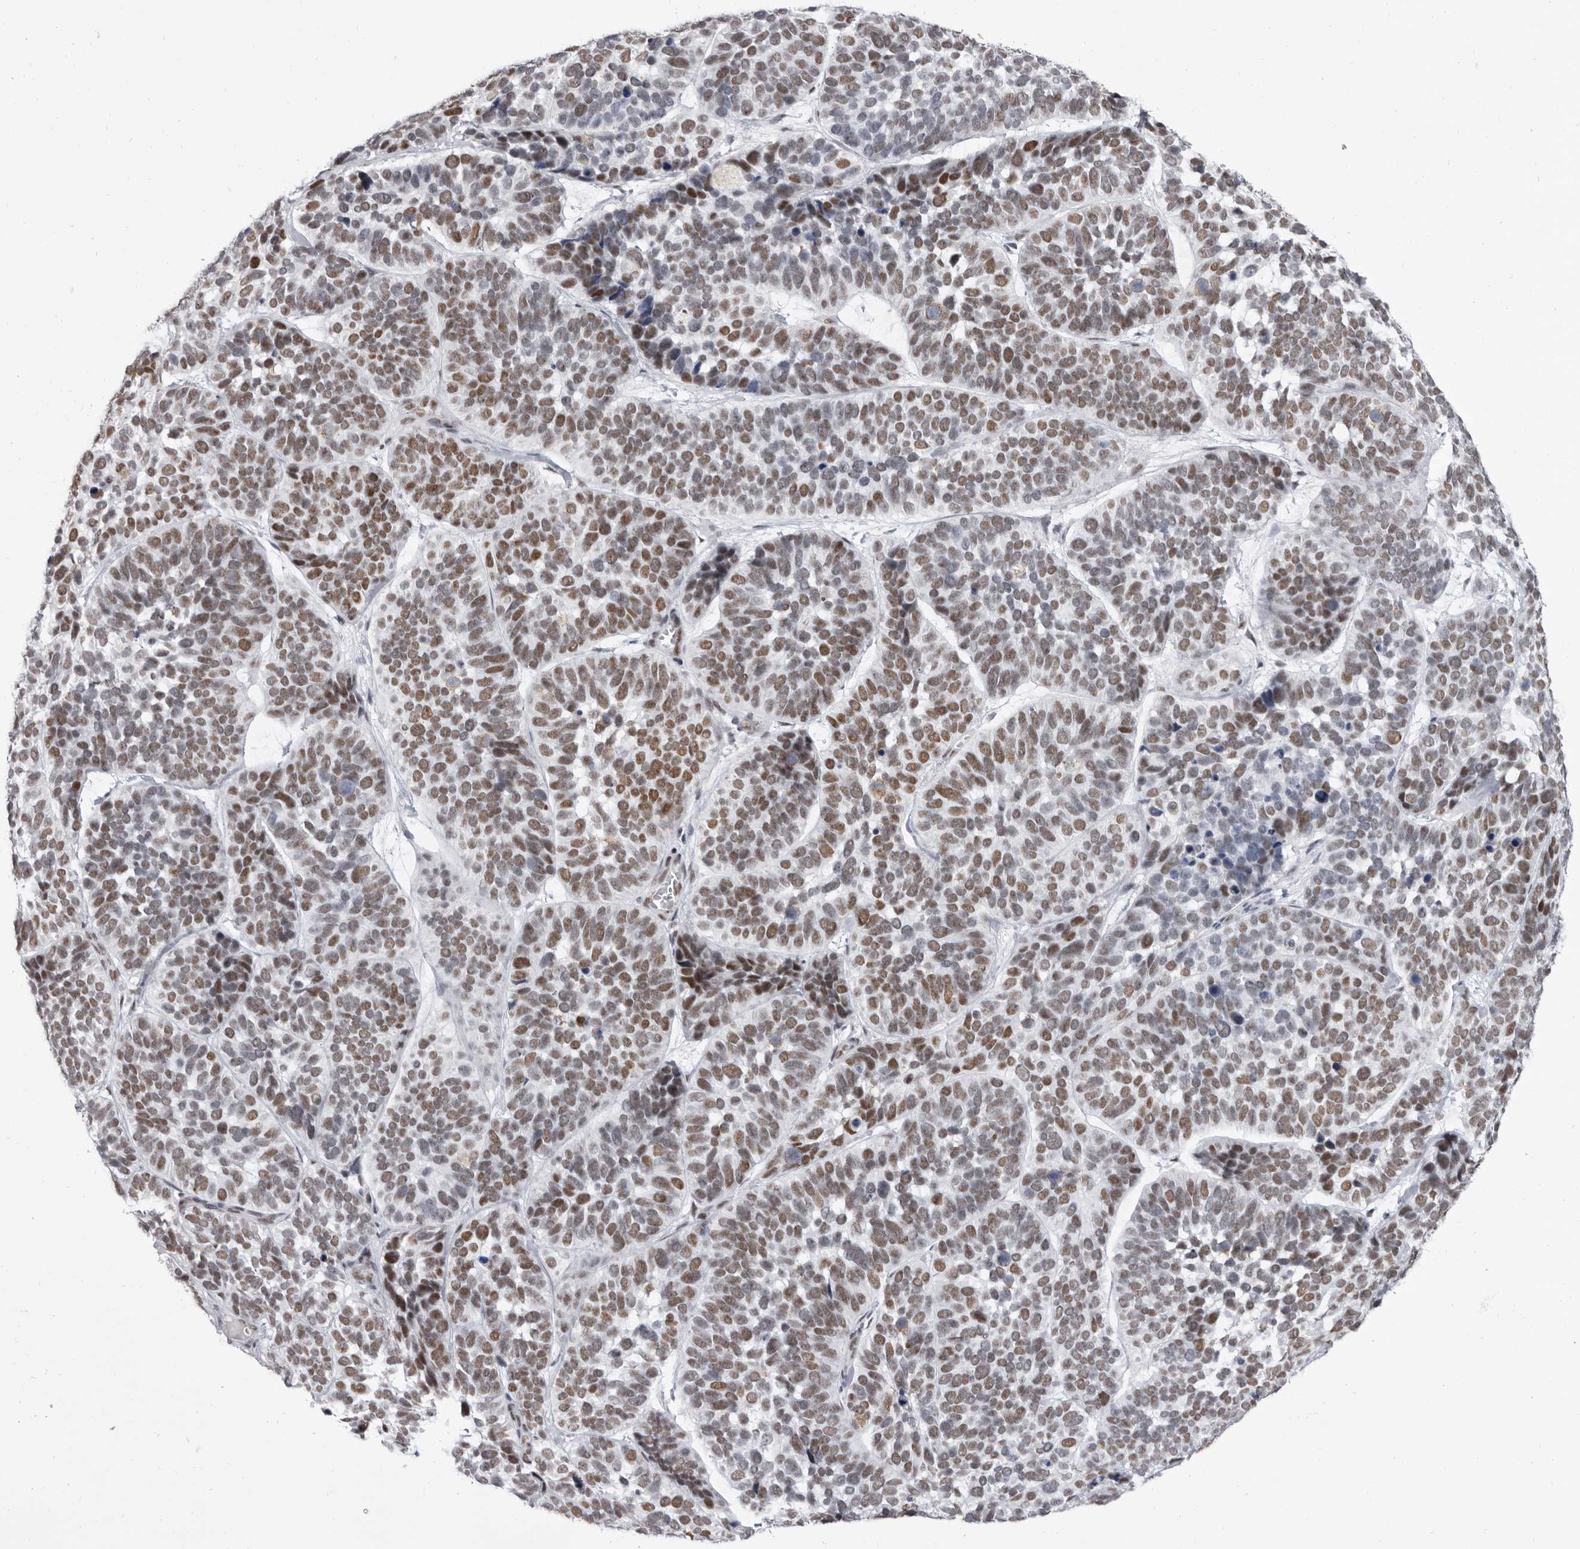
{"staining": {"intensity": "moderate", "quantity": ">75%", "location": "nuclear"}, "tissue": "skin cancer", "cell_type": "Tumor cells", "image_type": "cancer", "snomed": [{"axis": "morphology", "description": "Basal cell carcinoma"}, {"axis": "topography", "description": "Skin"}], "caption": "Skin cancer (basal cell carcinoma) stained for a protein shows moderate nuclear positivity in tumor cells.", "gene": "ZNF326", "patient": {"sex": "male", "age": 62}}